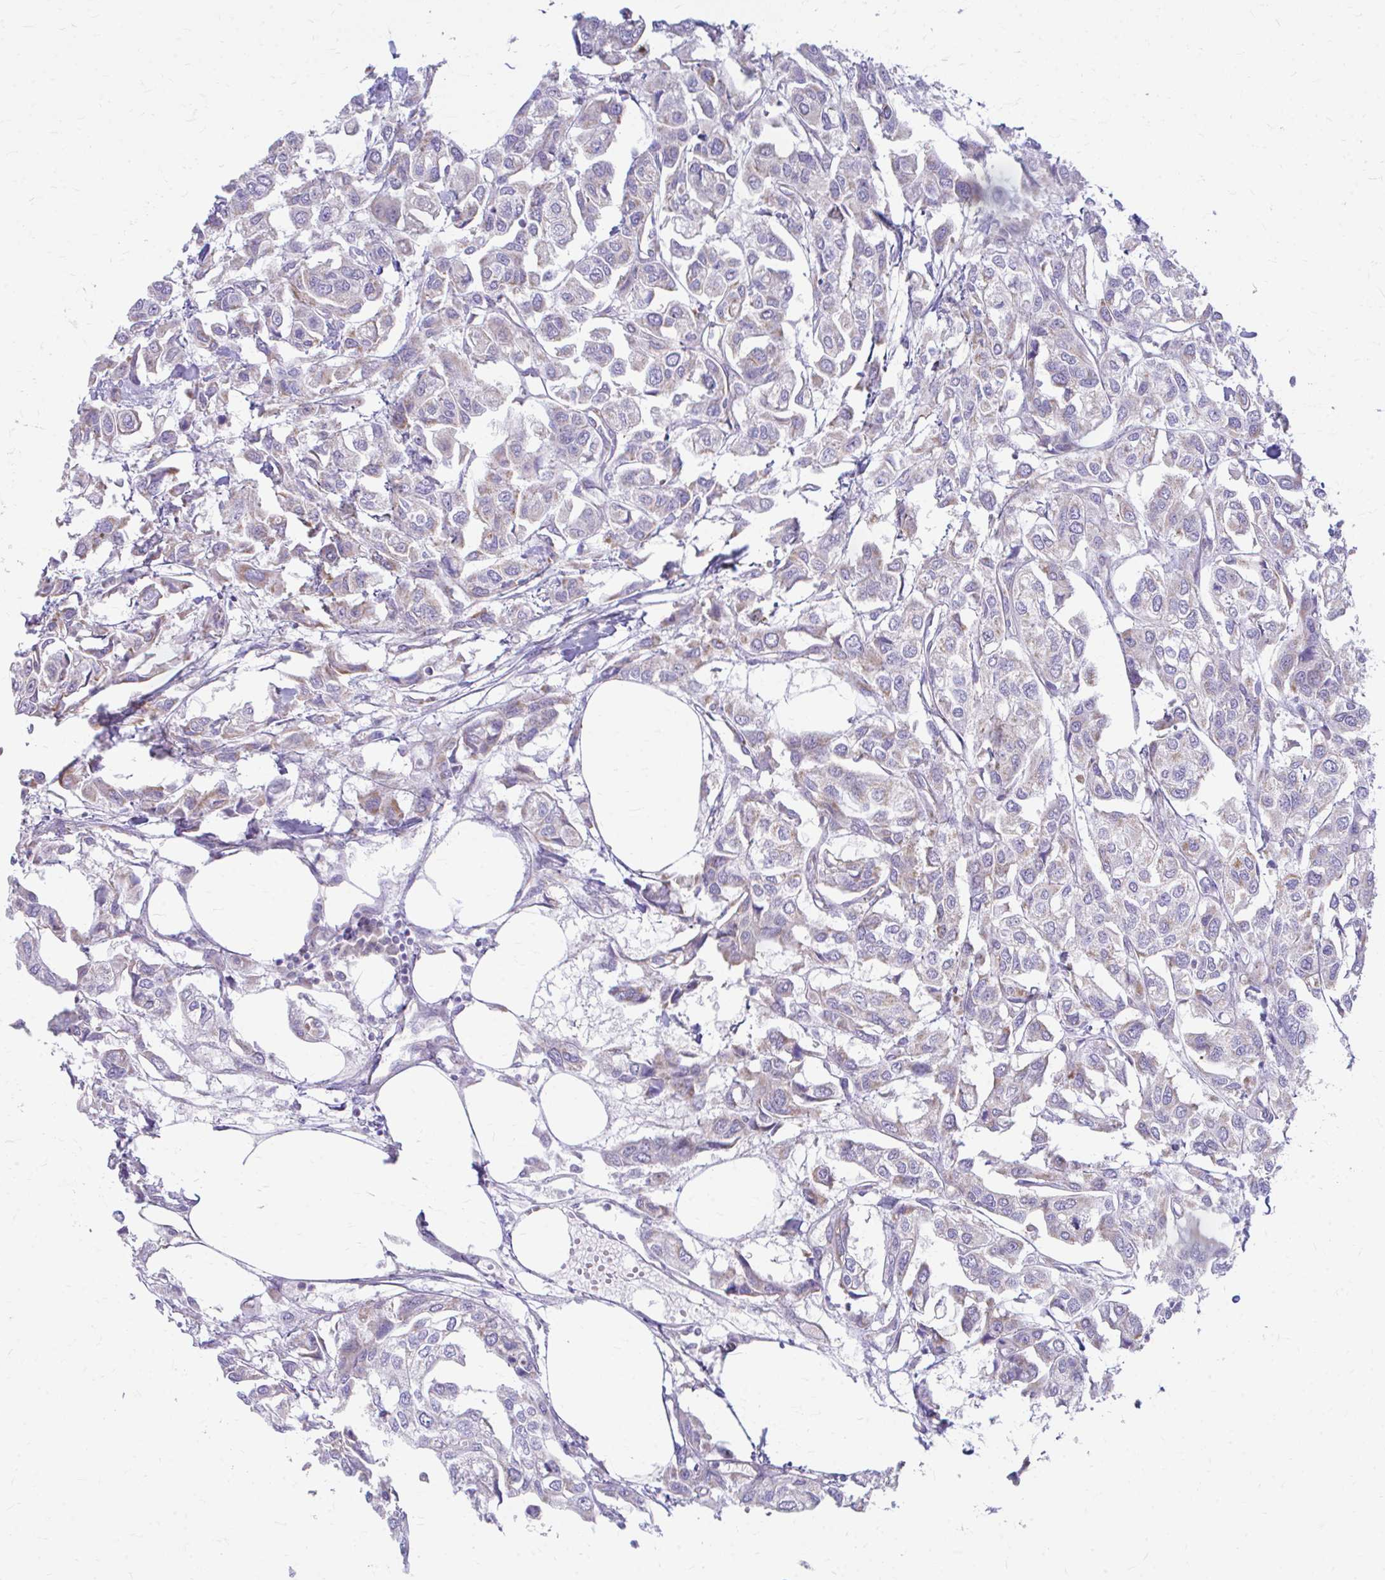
{"staining": {"intensity": "weak", "quantity": "<25%", "location": "cytoplasmic/membranous"}, "tissue": "urothelial cancer", "cell_type": "Tumor cells", "image_type": "cancer", "snomed": [{"axis": "morphology", "description": "Urothelial carcinoma, High grade"}, {"axis": "topography", "description": "Urinary bladder"}], "caption": "DAB immunohistochemical staining of urothelial cancer shows no significant expression in tumor cells.", "gene": "MRPL19", "patient": {"sex": "male", "age": 67}}